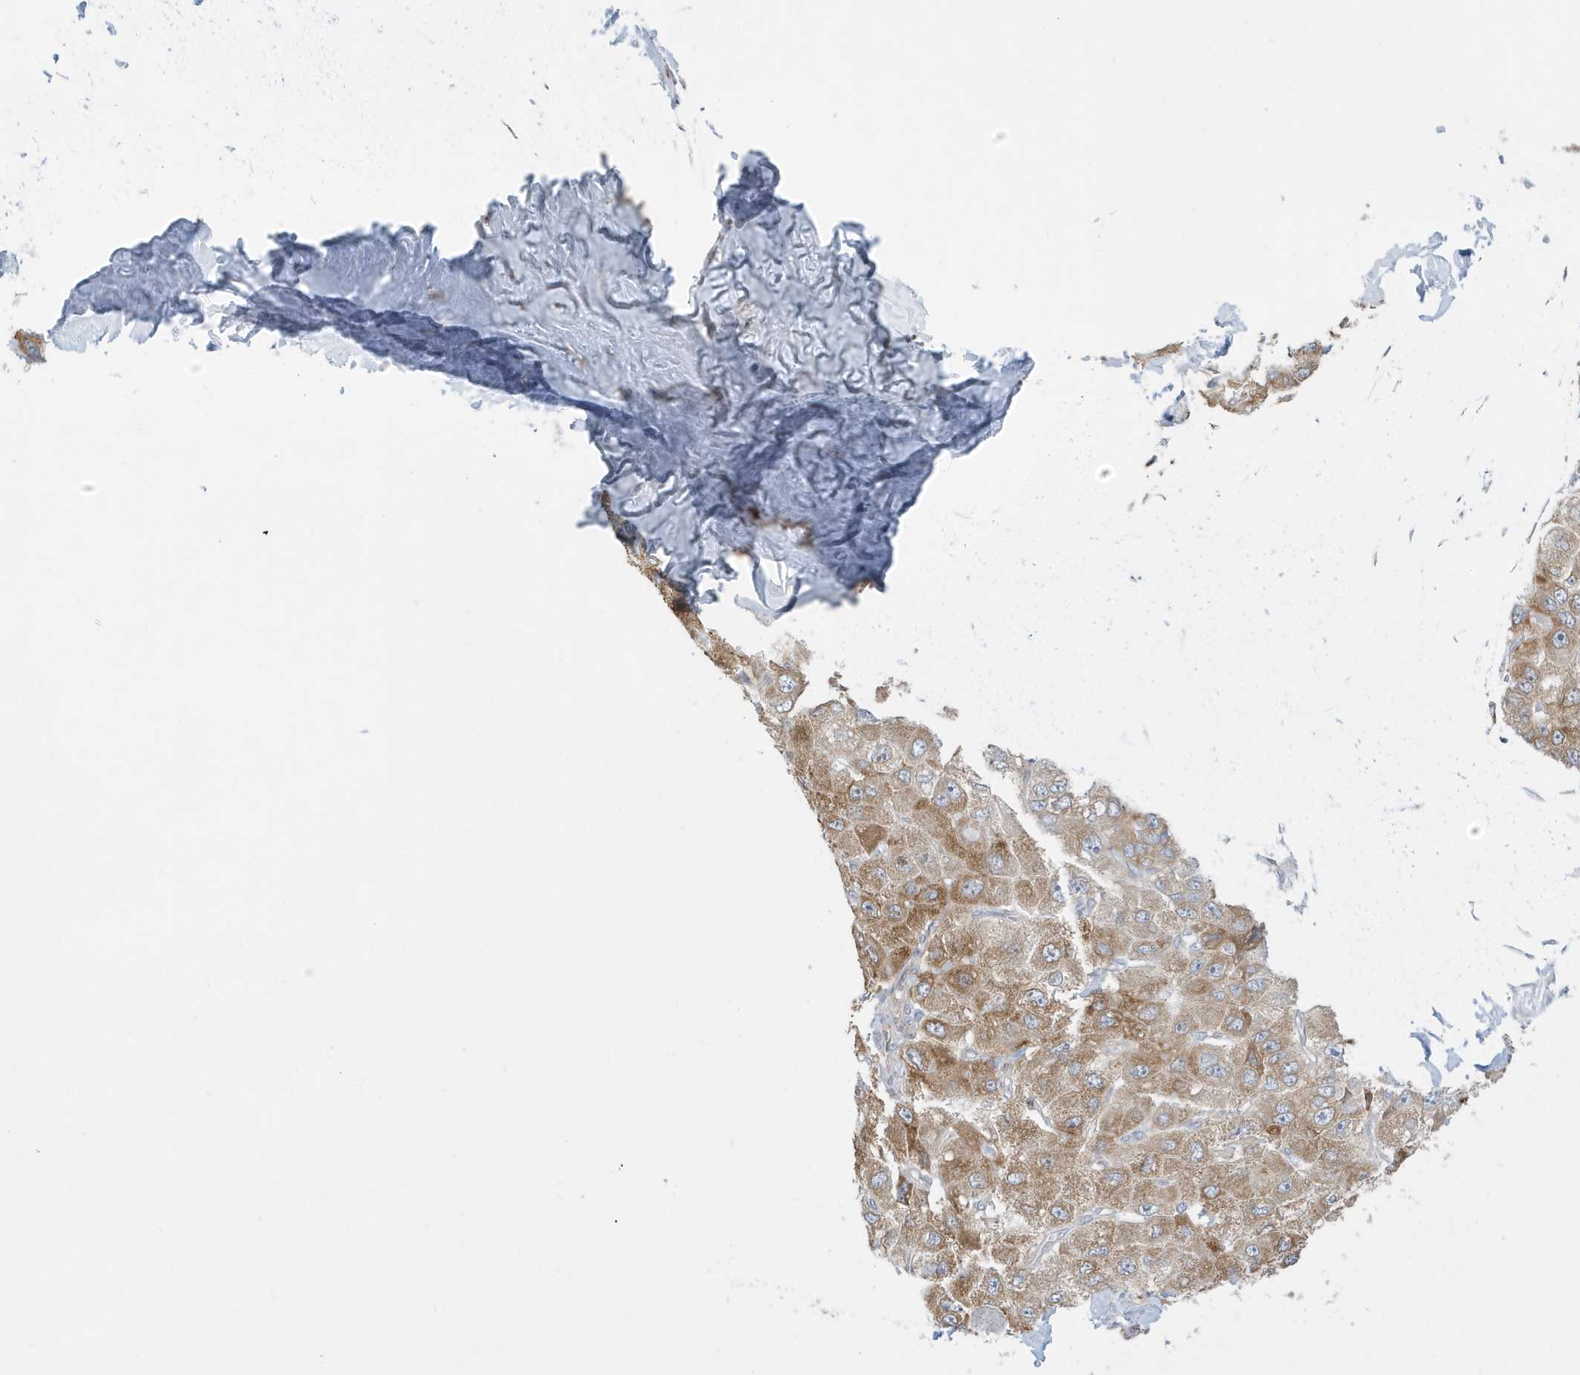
{"staining": {"intensity": "moderate", "quantity": ">75%", "location": "cytoplasmic/membranous"}, "tissue": "liver cancer", "cell_type": "Tumor cells", "image_type": "cancer", "snomed": [{"axis": "morphology", "description": "Carcinoma, Hepatocellular, NOS"}, {"axis": "topography", "description": "Liver"}], "caption": "The immunohistochemical stain highlights moderate cytoplasmic/membranous staining in tumor cells of liver cancer (hepatocellular carcinoma) tissue.", "gene": "SLAMF9", "patient": {"sex": "male", "age": 80}}